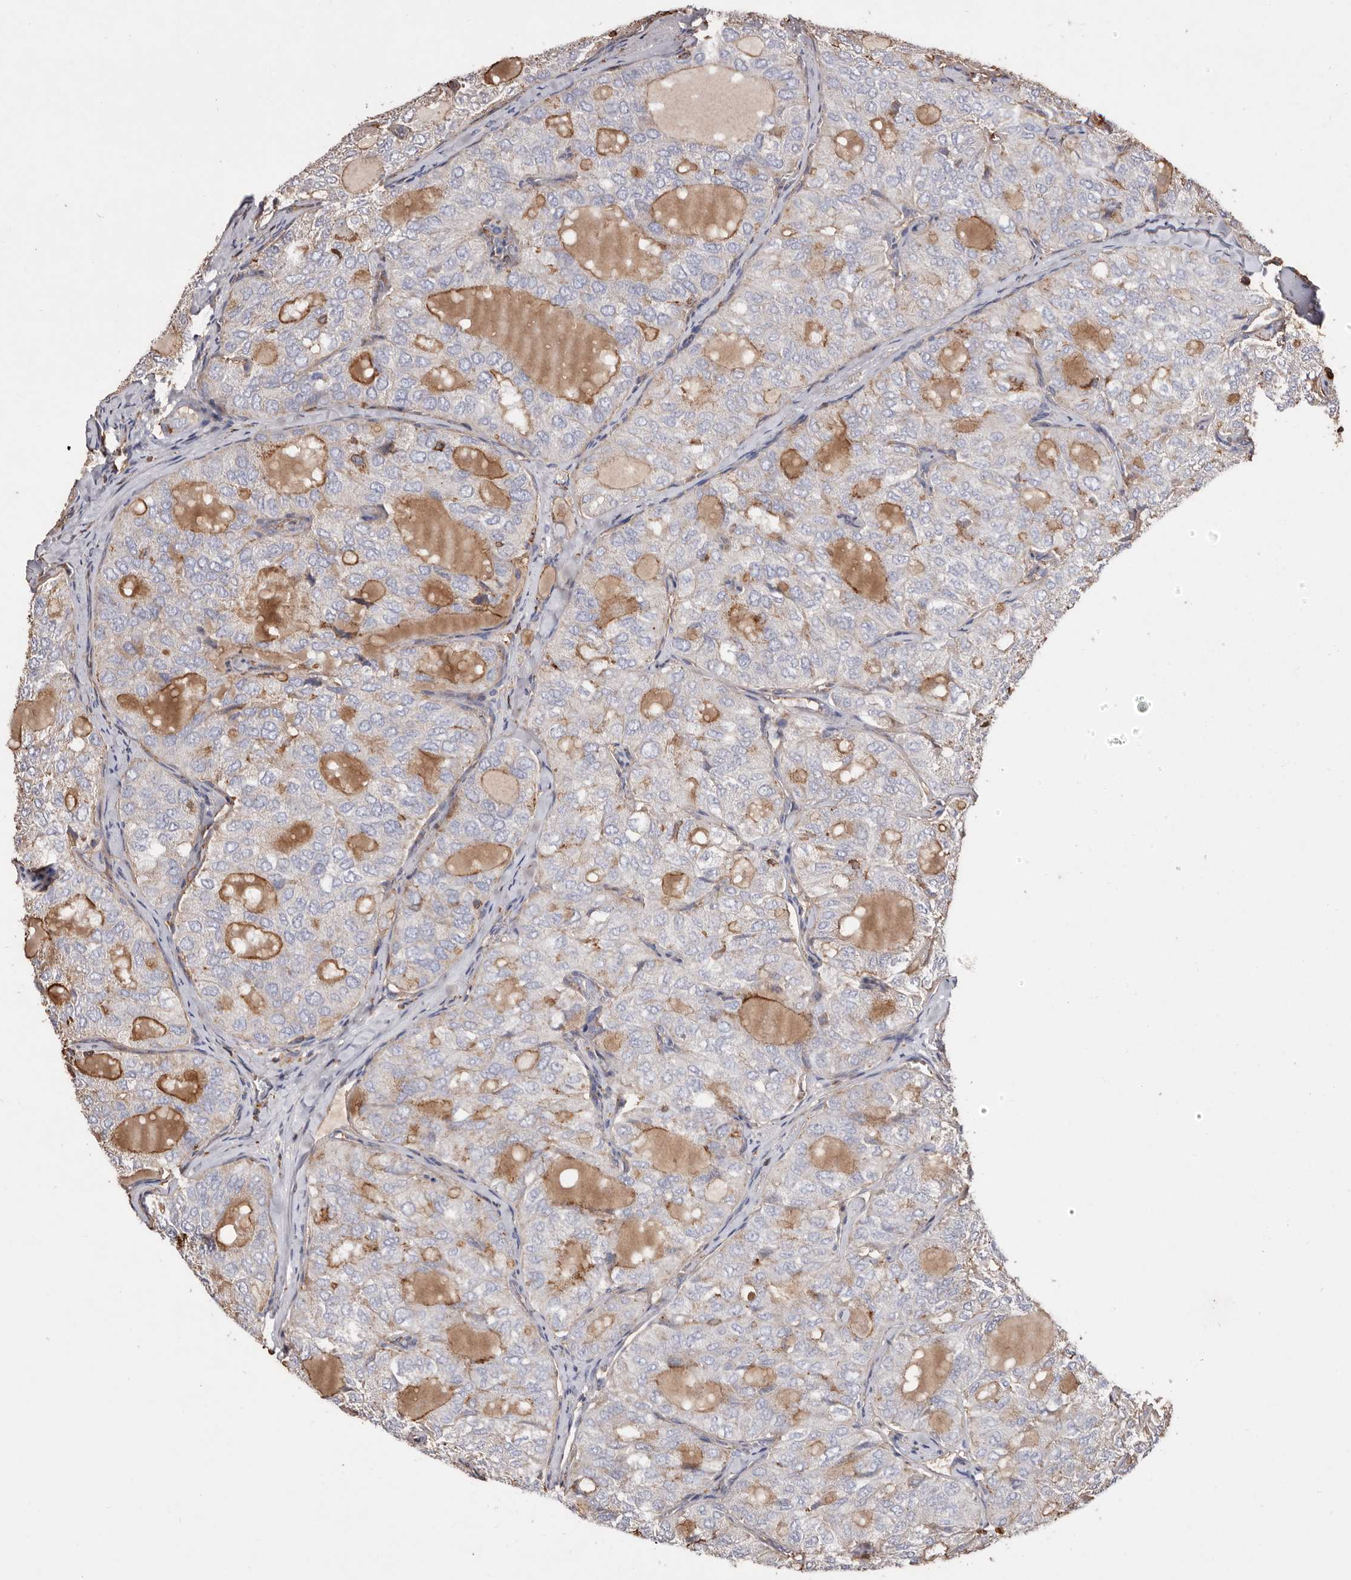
{"staining": {"intensity": "moderate", "quantity": "25%-75%", "location": "cytoplasmic/membranous"}, "tissue": "thyroid cancer", "cell_type": "Tumor cells", "image_type": "cancer", "snomed": [{"axis": "morphology", "description": "Follicular adenoma carcinoma, NOS"}, {"axis": "topography", "description": "Thyroid gland"}], "caption": "Moderate cytoplasmic/membranous protein expression is present in about 25%-75% of tumor cells in follicular adenoma carcinoma (thyroid).", "gene": "COQ8B", "patient": {"sex": "male", "age": 75}}